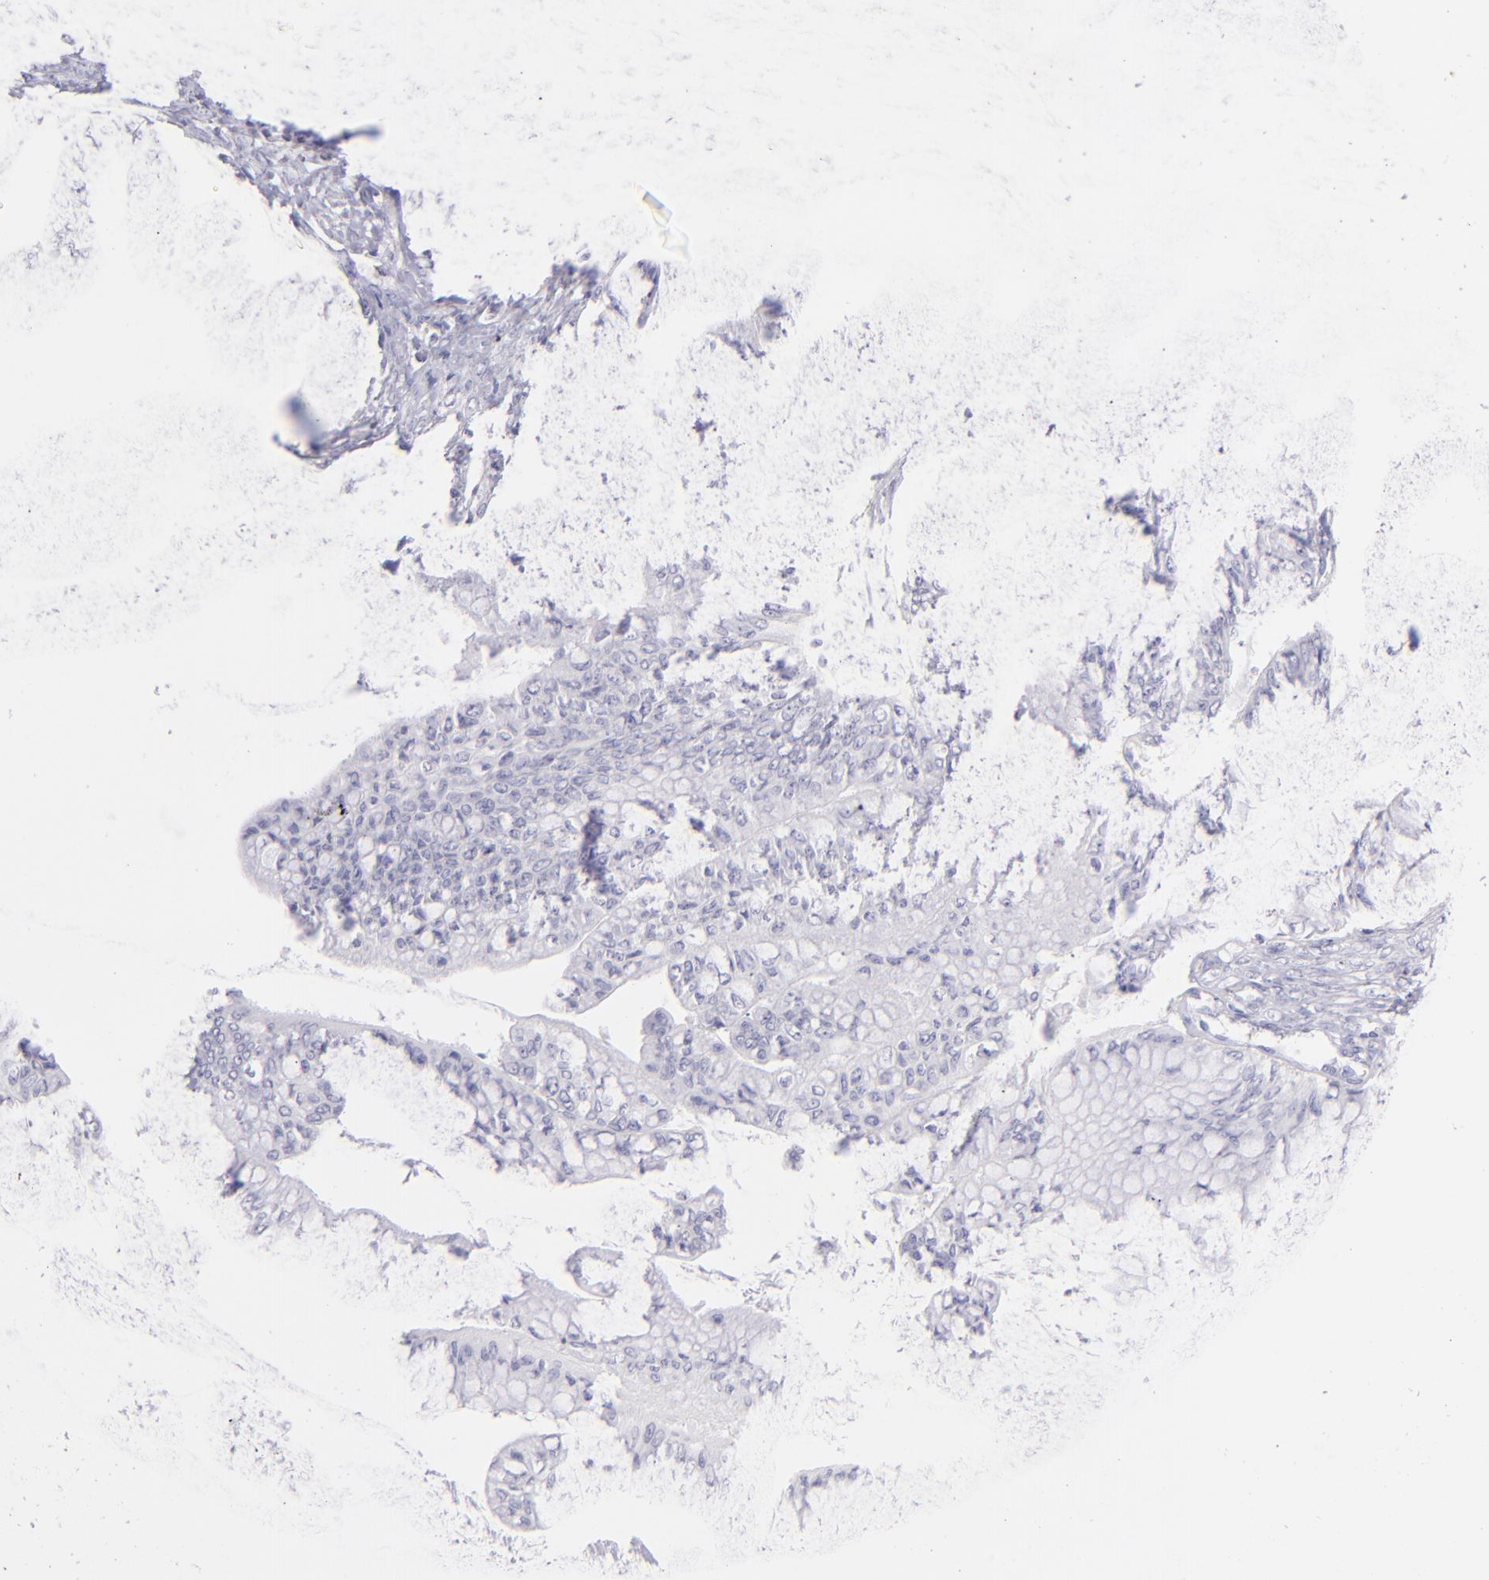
{"staining": {"intensity": "negative", "quantity": "none", "location": "none"}, "tissue": "ovarian cancer", "cell_type": "Tumor cells", "image_type": "cancer", "snomed": [{"axis": "morphology", "description": "Cystadenocarcinoma, mucinous, NOS"}, {"axis": "topography", "description": "Ovary"}], "caption": "High power microscopy photomicrograph of an immunohistochemistry (IHC) photomicrograph of mucinous cystadenocarcinoma (ovarian), revealing no significant expression in tumor cells.", "gene": "CD72", "patient": {"sex": "female", "age": 36}}